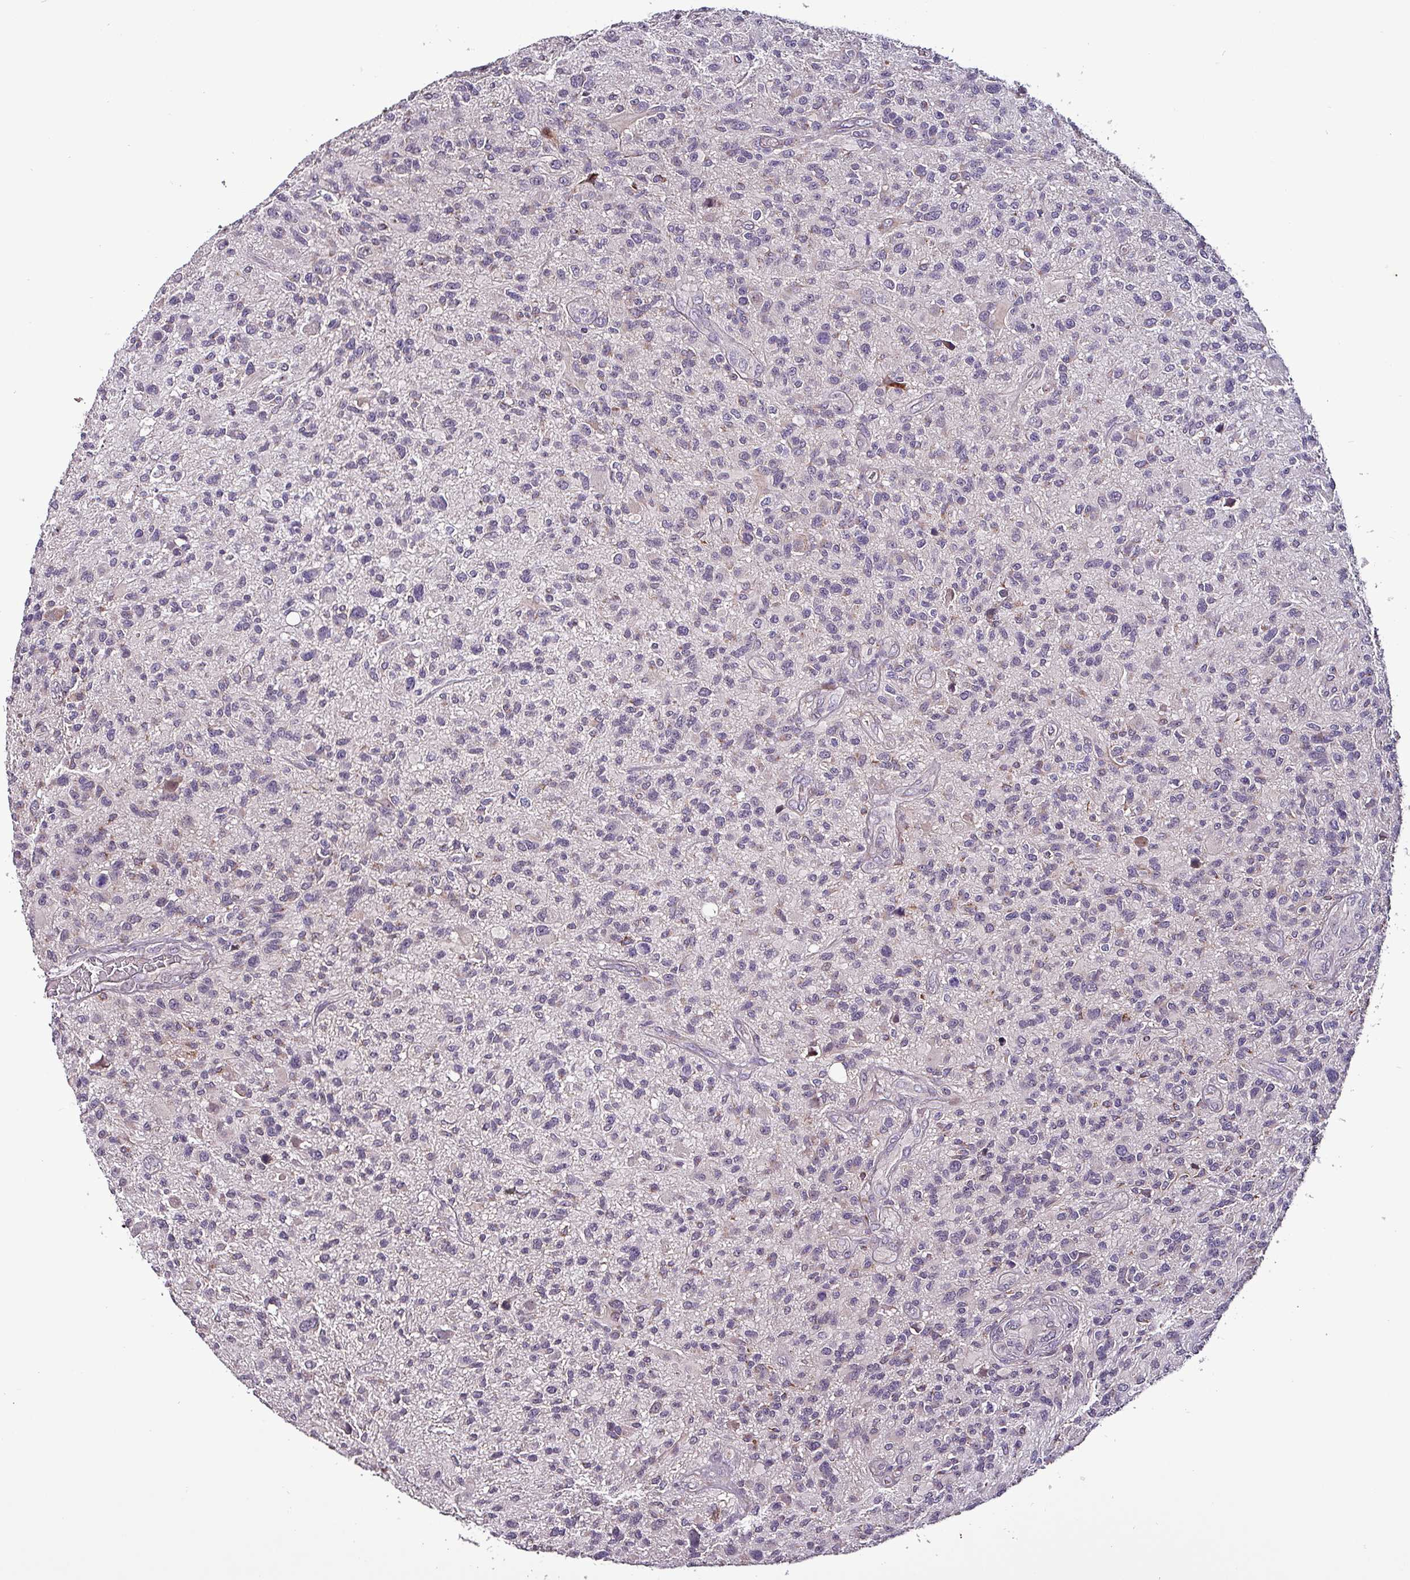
{"staining": {"intensity": "negative", "quantity": "none", "location": "none"}, "tissue": "glioma", "cell_type": "Tumor cells", "image_type": "cancer", "snomed": [{"axis": "morphology", "description": "Glioma, malignant, High grade"}, {"axis": "topography", "description": "Brain"}], "caption": "Glioma stained for a protein using immunohistochemistry demonstrates no expression tumor cells.", "gene": "GRAPL", "patient": {"sex": "male", "age": 47}}